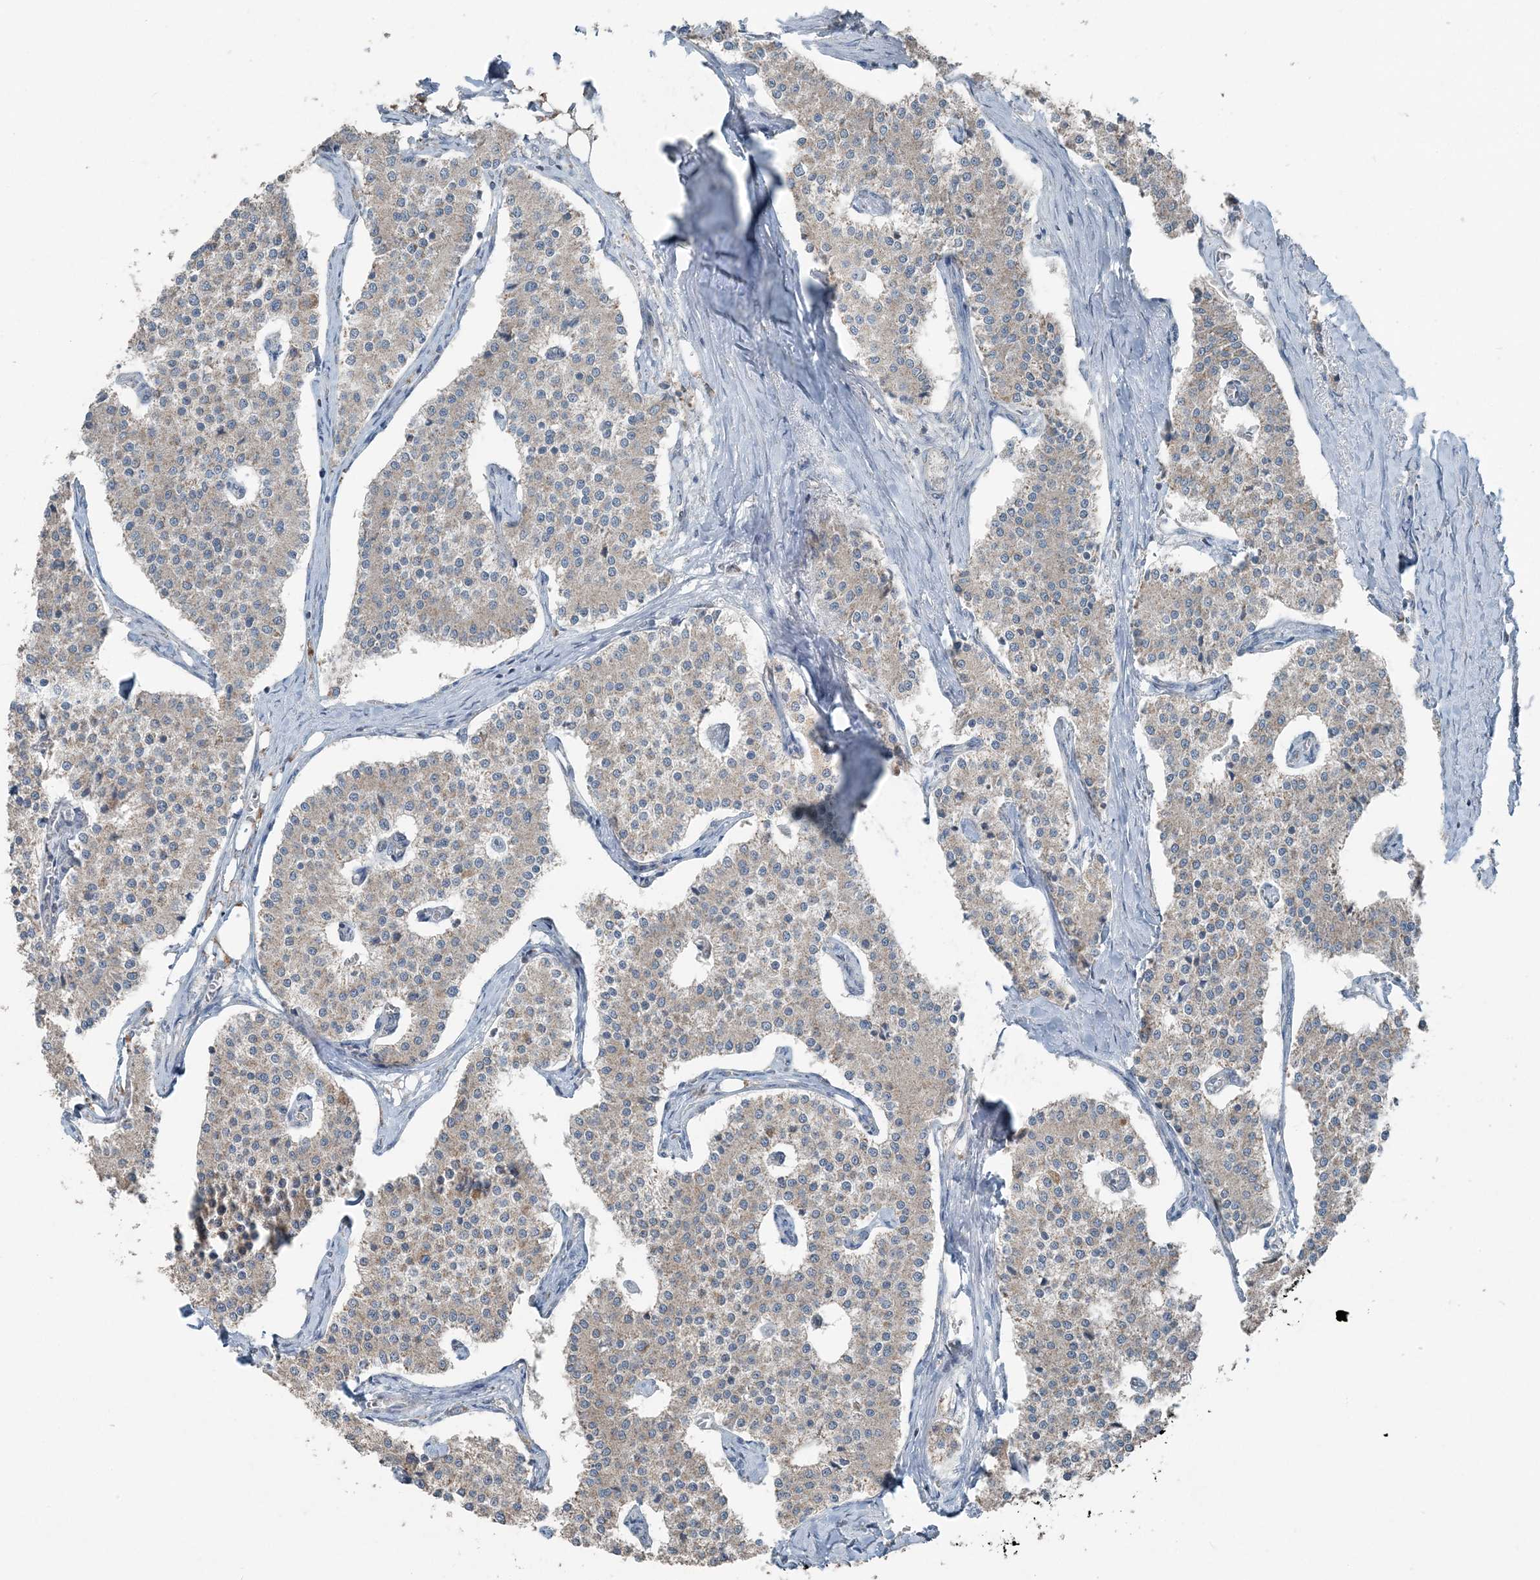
{"staining": {"intensity": "weak", "quantity": "25%-75%", "location": "cytoplasmic/membranous"}, "tissue": "carcinoid", "cell_type": "Tumor cells", "image_type": "cancer", "snomed": [{"axis": "morphology", "description": "Carcinoid, malignant, NOS"}, {"axis": "topography", "description": "Colon"}], "caption": "Immunohistochemistry (IHC) of malignant carcinoid reveals low levels of weak cytoplasmic/membranous positivity in about 25%-75% of tumor cells. Nuclei are stained in blue.", "gene": "SUCLG1", "patient": {"sex": "female", "age": 52}}